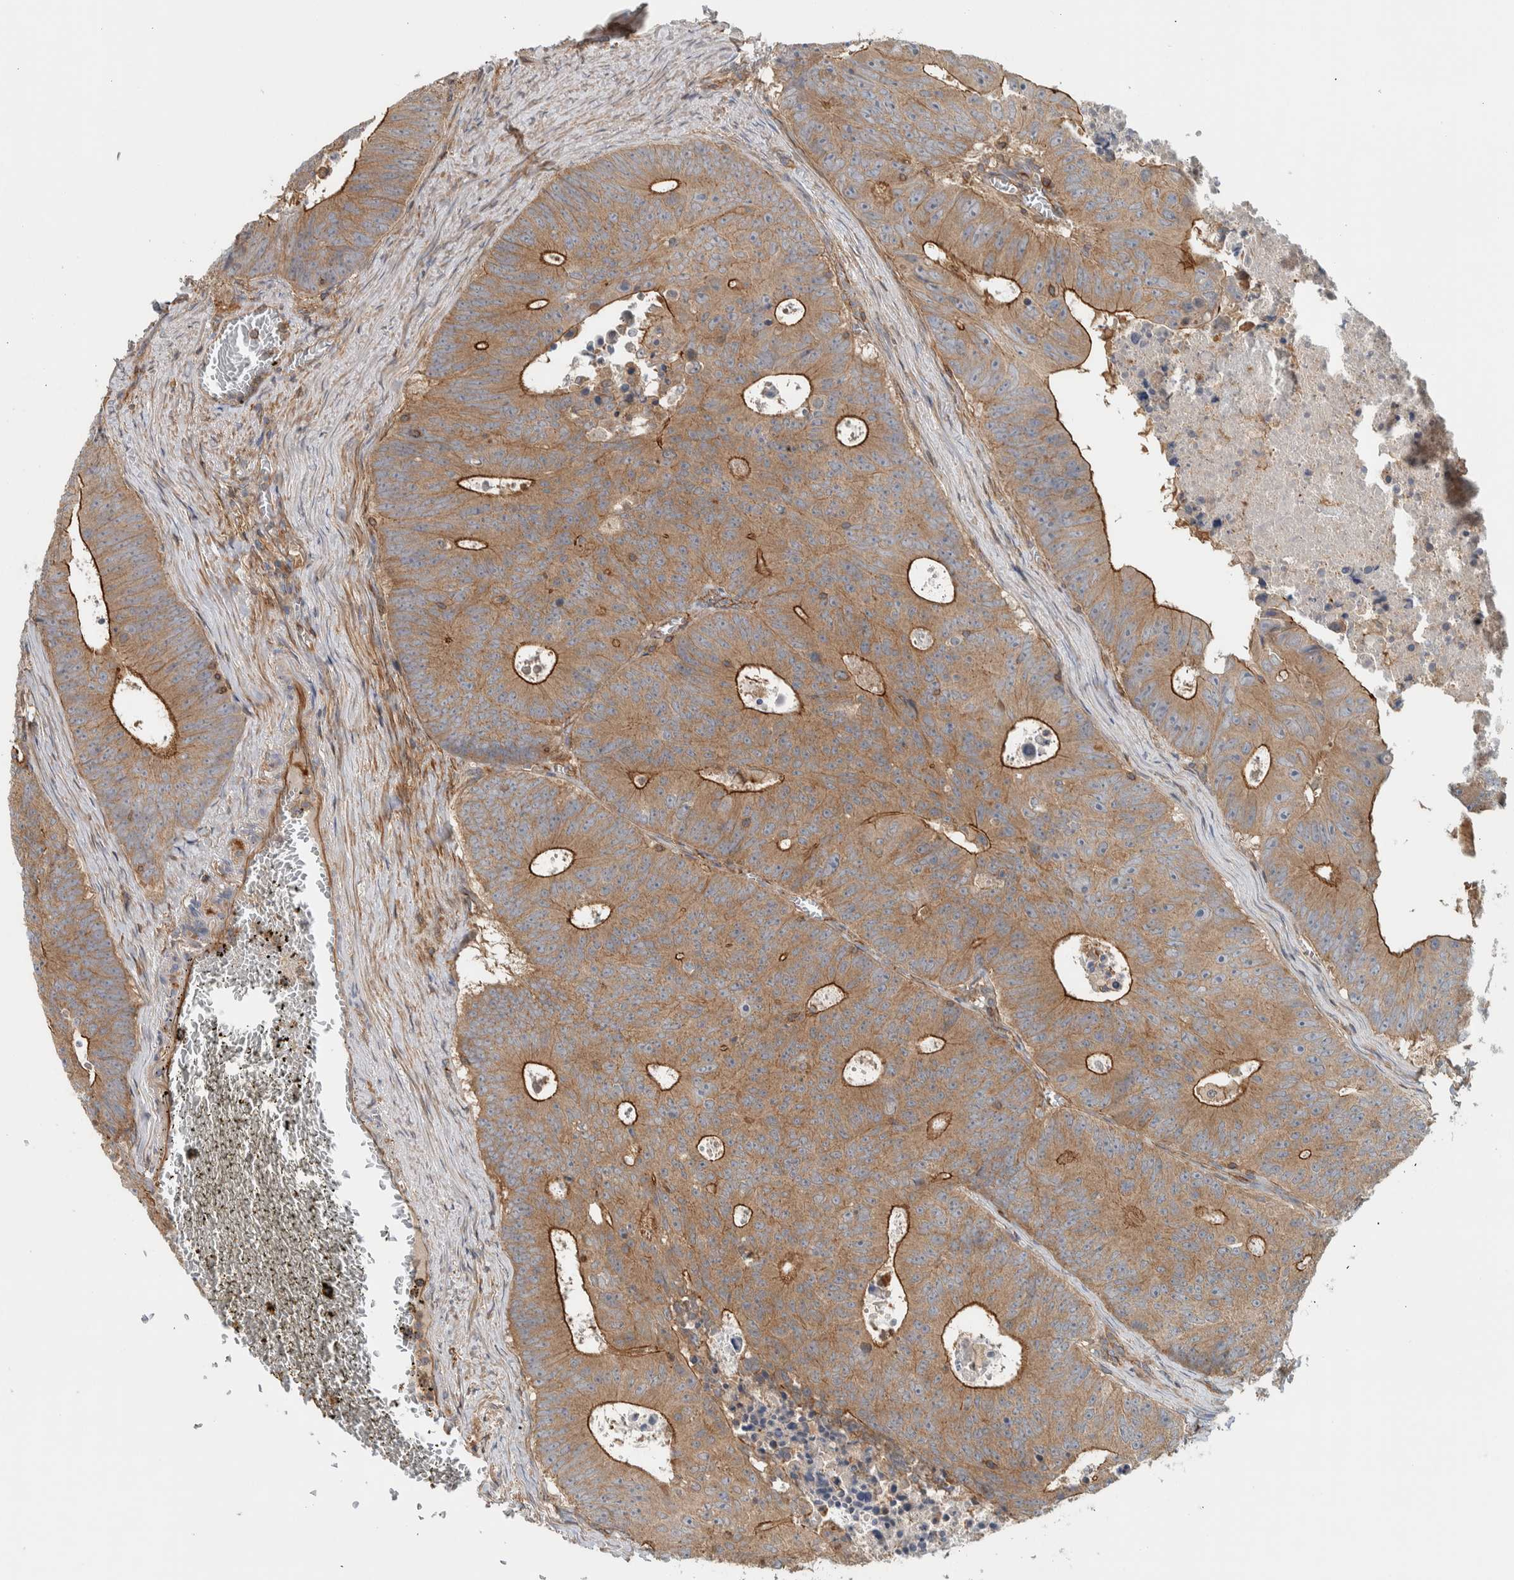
{"staining": {"intensity": "moderate", "quantity": ">75%", "location": "cytoplasmic/membranous"}, "tissue": "colorectal cancer", "cell_type": "Tumor cells", "image_type": "cancer", "snomed": [{"axis": "morphology", "description": "Adenocarcinoma, NOS"}, {"axis": "topography", "description": "Colon"}], "caption": "Tumor cells show medium levels of moderate cytoplasmic/membranous positivity in about >75% of cells in human colorectal cancer.", "gene": "MPRIP", "patient": {"sex": "male", "age": 87}}